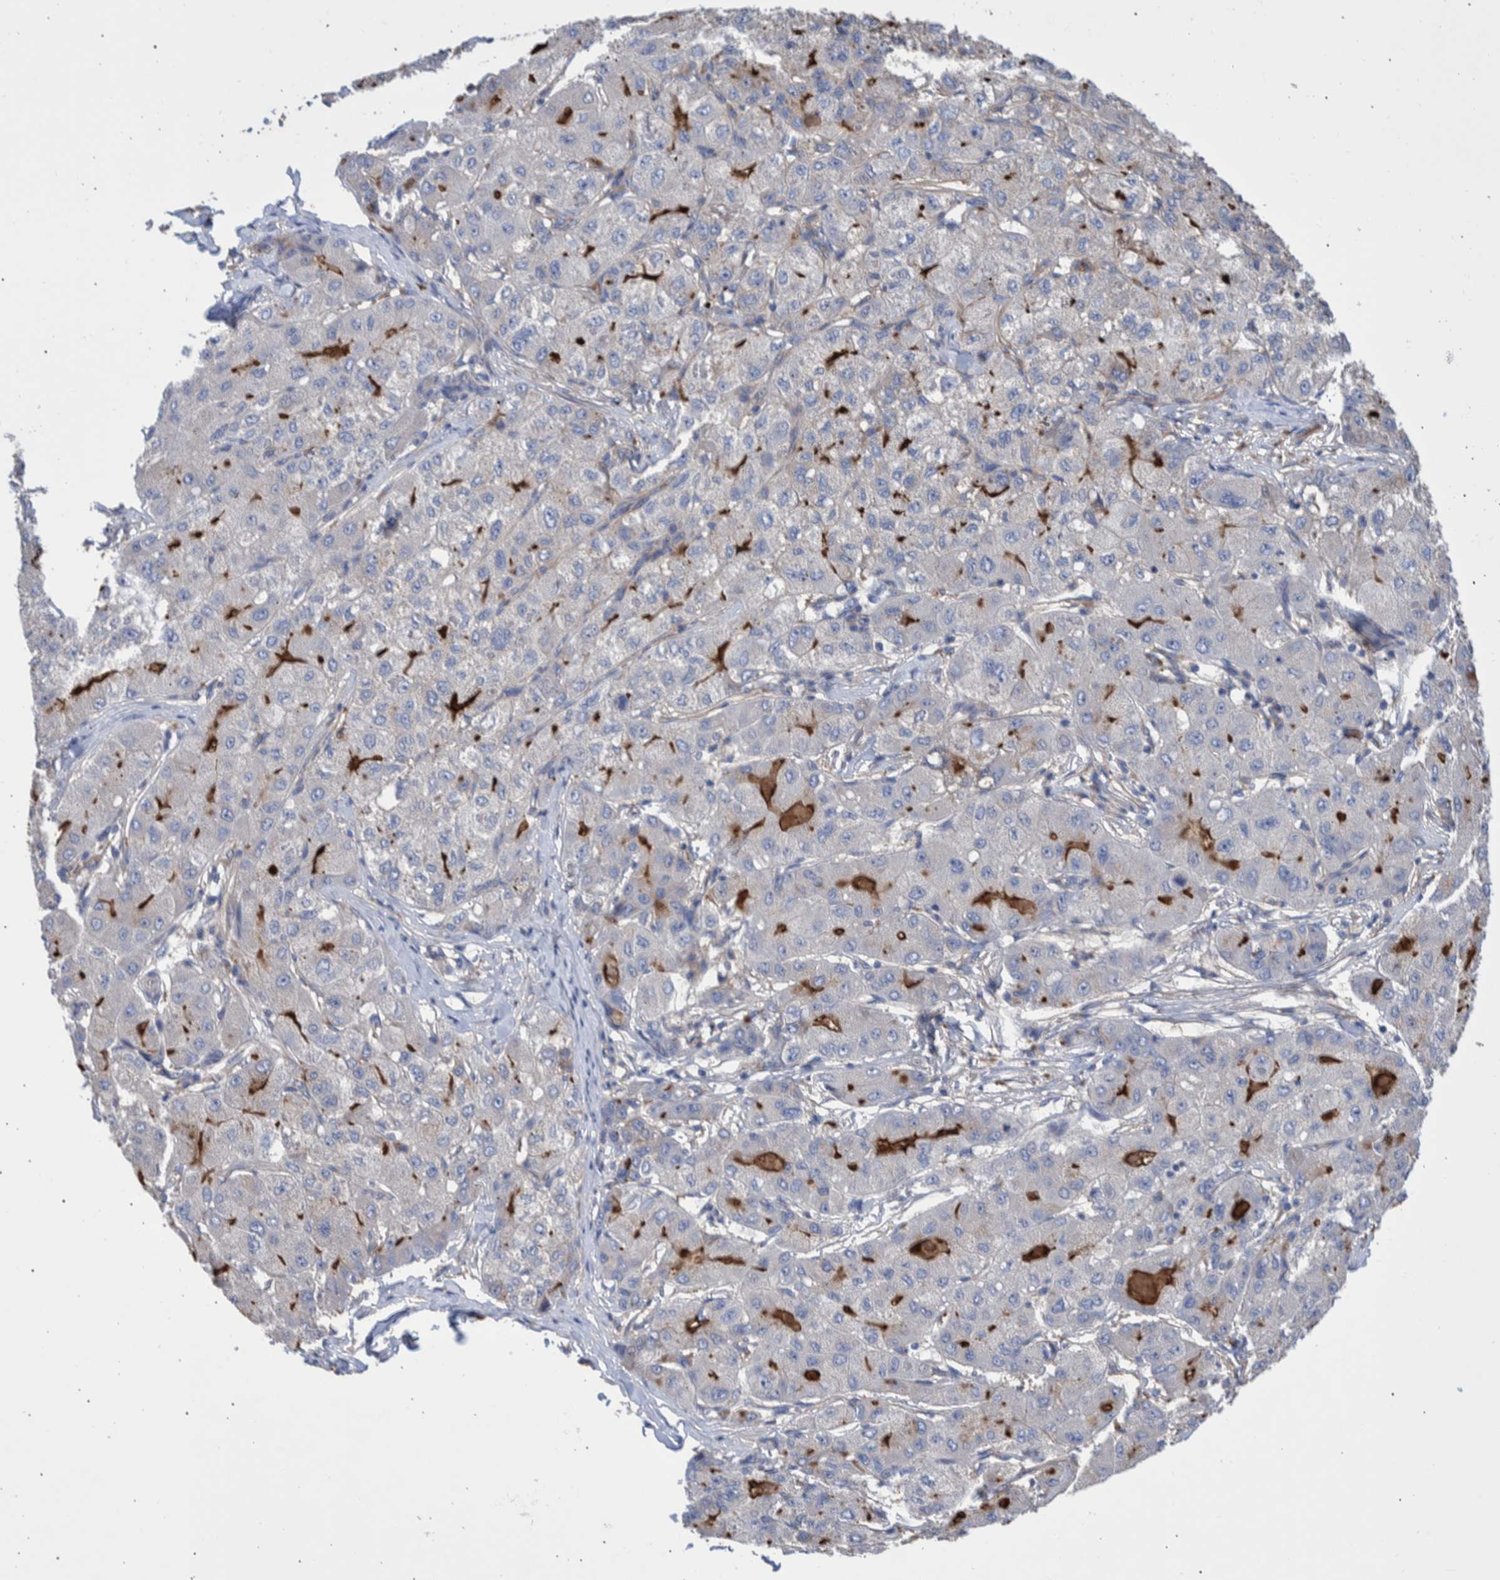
{"staining": {"intensity": "moderate", "quantity": "<25%", "location": "cytoplasmic/membranous"}, "tissue": "liver cancer", "cell_type": "Tumor cells", "image_type": "cancer", "snomed": [{"axis": "morphology", "description": "Carcinoma, Hepatocellular, NOS"}, {"axis": "topography", "description": "Liver"}], "caption": "Tumor cells display moderate cytoplasmic/membranous staining in approximately <25% of cells in liver hepatocellular carcinoma.", "gene": "DLL4", "patient": {"sex": "male", "age": 80}}